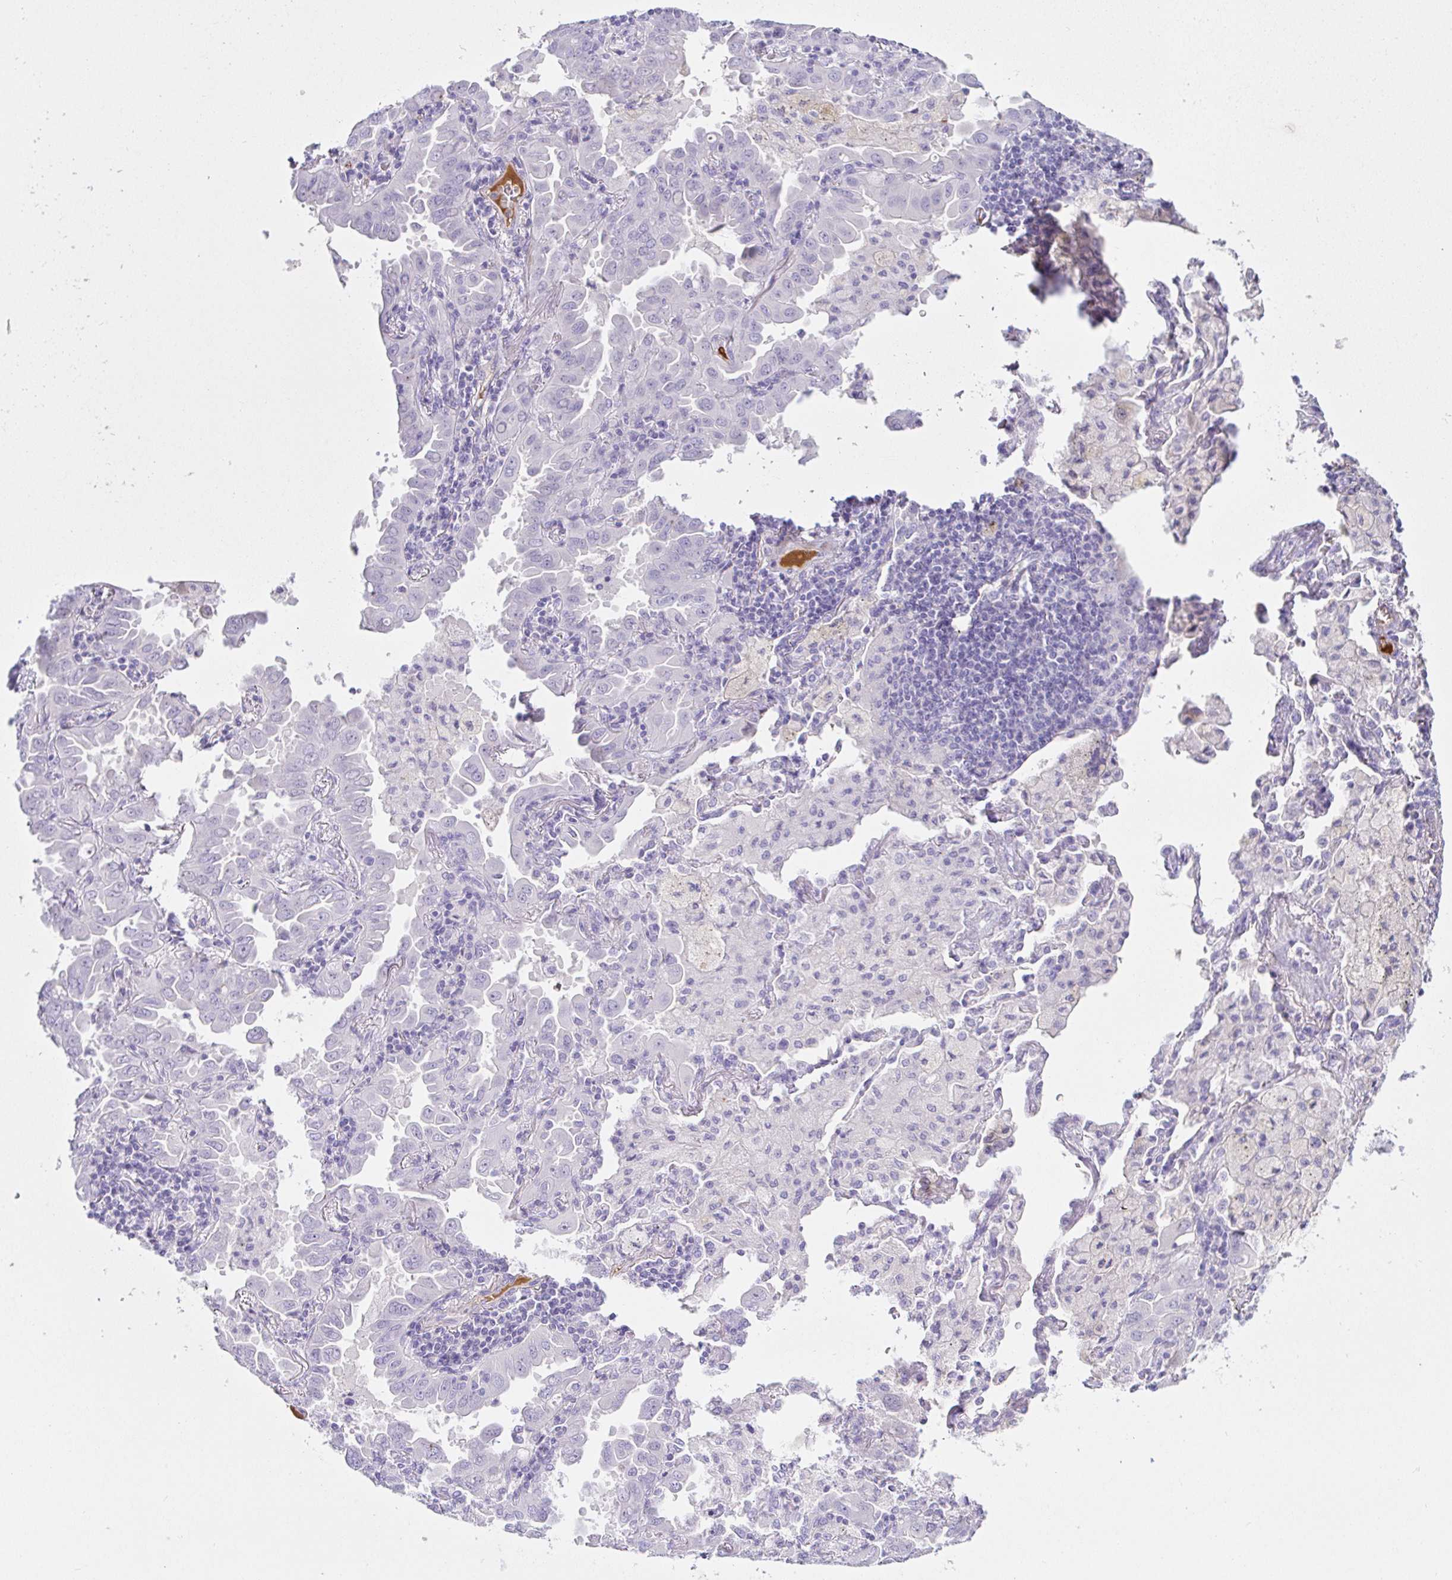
{"staining": {"intensity": "negative", "quantity": "none", "location": "none"}, "tissue": "lung cancer", "cell_type": "Tumor cells", "image_type": "cancer", "snomed": [{"axis": "morphology", "description": "Adenocarcinoma, NOS"}, {"axis": "topography", "description": "Lung"}], "caption": "A micrograph of lung cancer (adenocarcinoma) stained for a protein displays no brown staining in tumor cells.", "gene": "SAA4", "patient": {"sex": "male", "age": 64}}